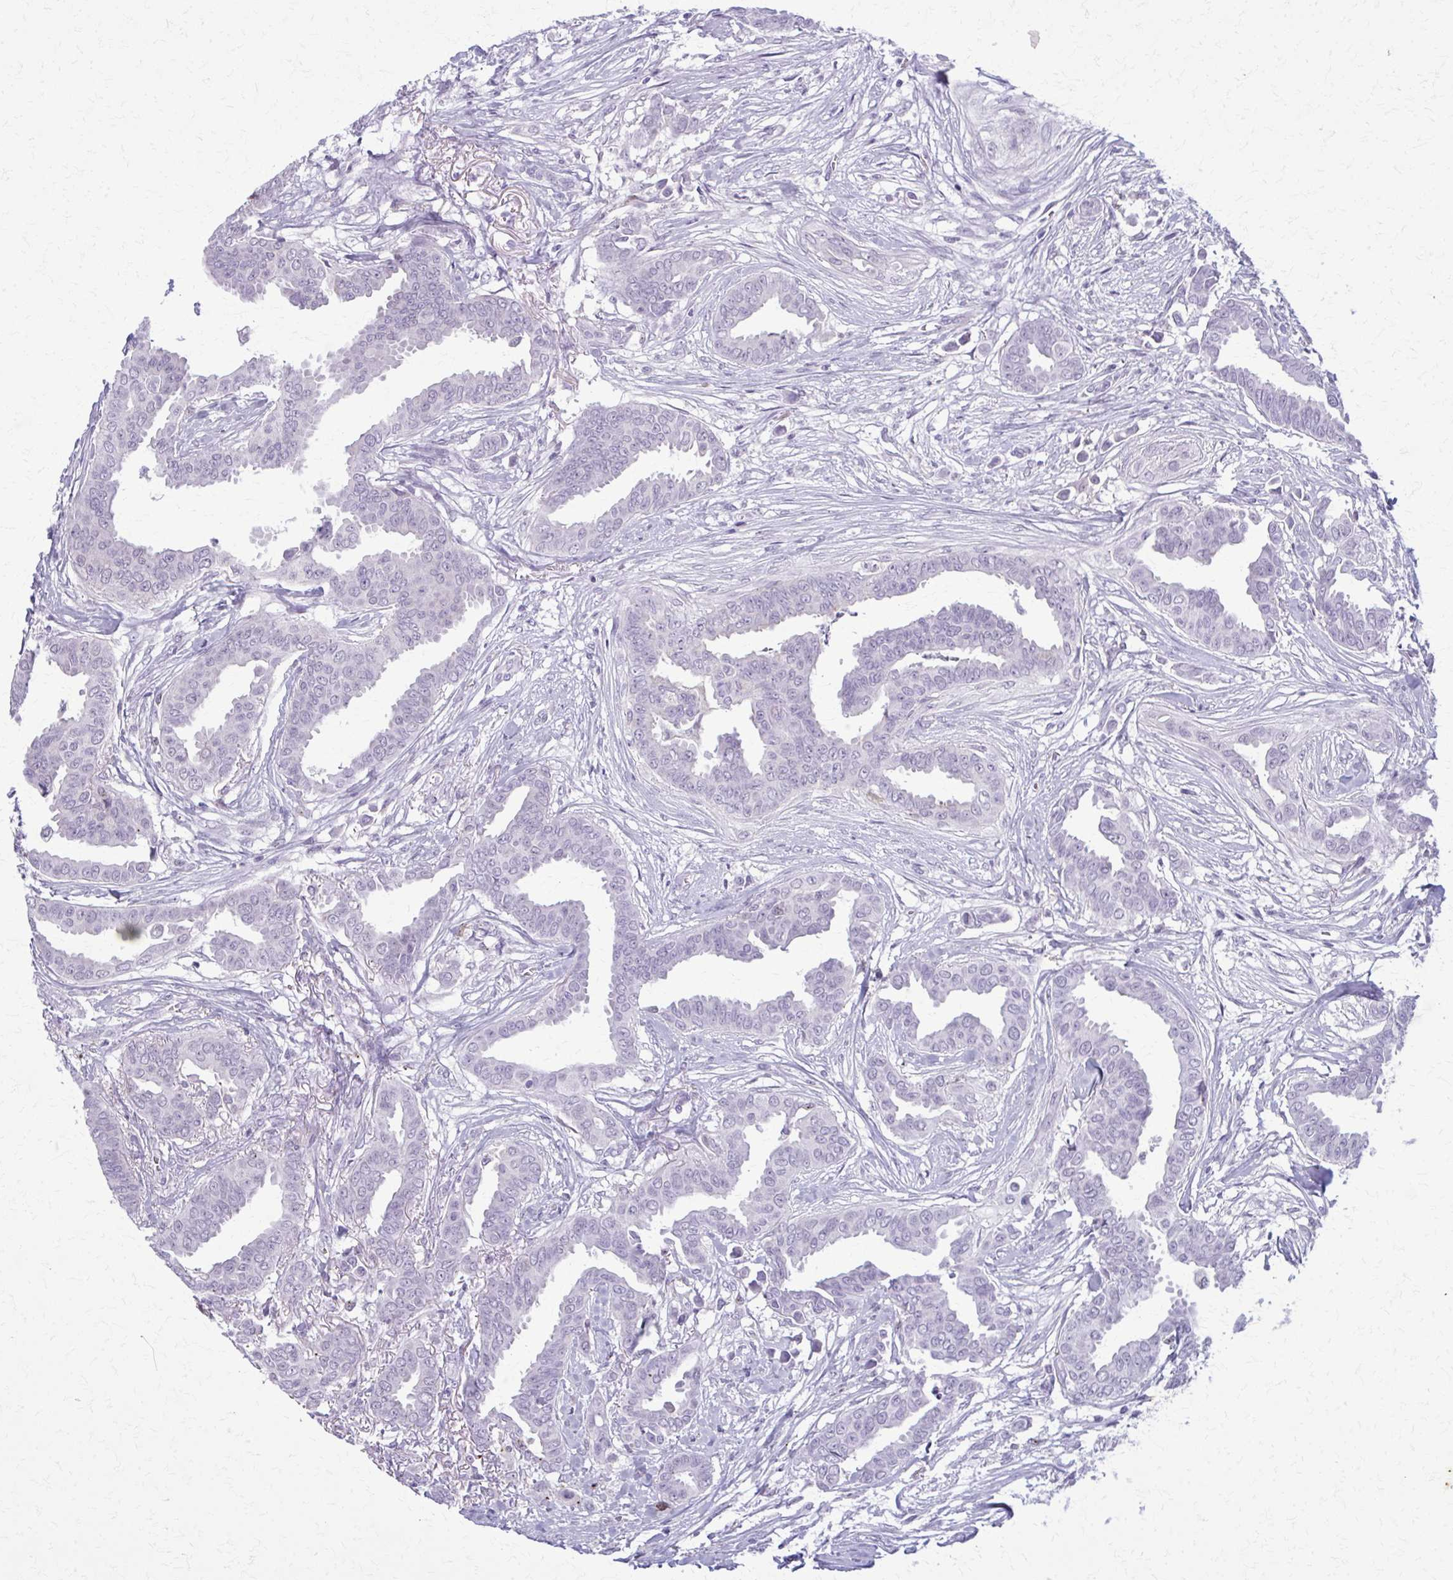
{"staining": {"intensity": "negative", "quantity": "none", "location": "none"}, "tissue": "breast cancer", "cell_type": "Tumor cells", "image_type": "cancer", "snomed": [{"axis": "morphology", "description": "Duct carcinoma"}, {"axis": "topography", "description": "Breast"}], "caption": "This is an immunohistochemistry image of breast cancer (invasive ductal carcinoma). There is no positivity in tumor cells.", "gene": "CARD9", "patient": {"sex": "female", "age": 45}}